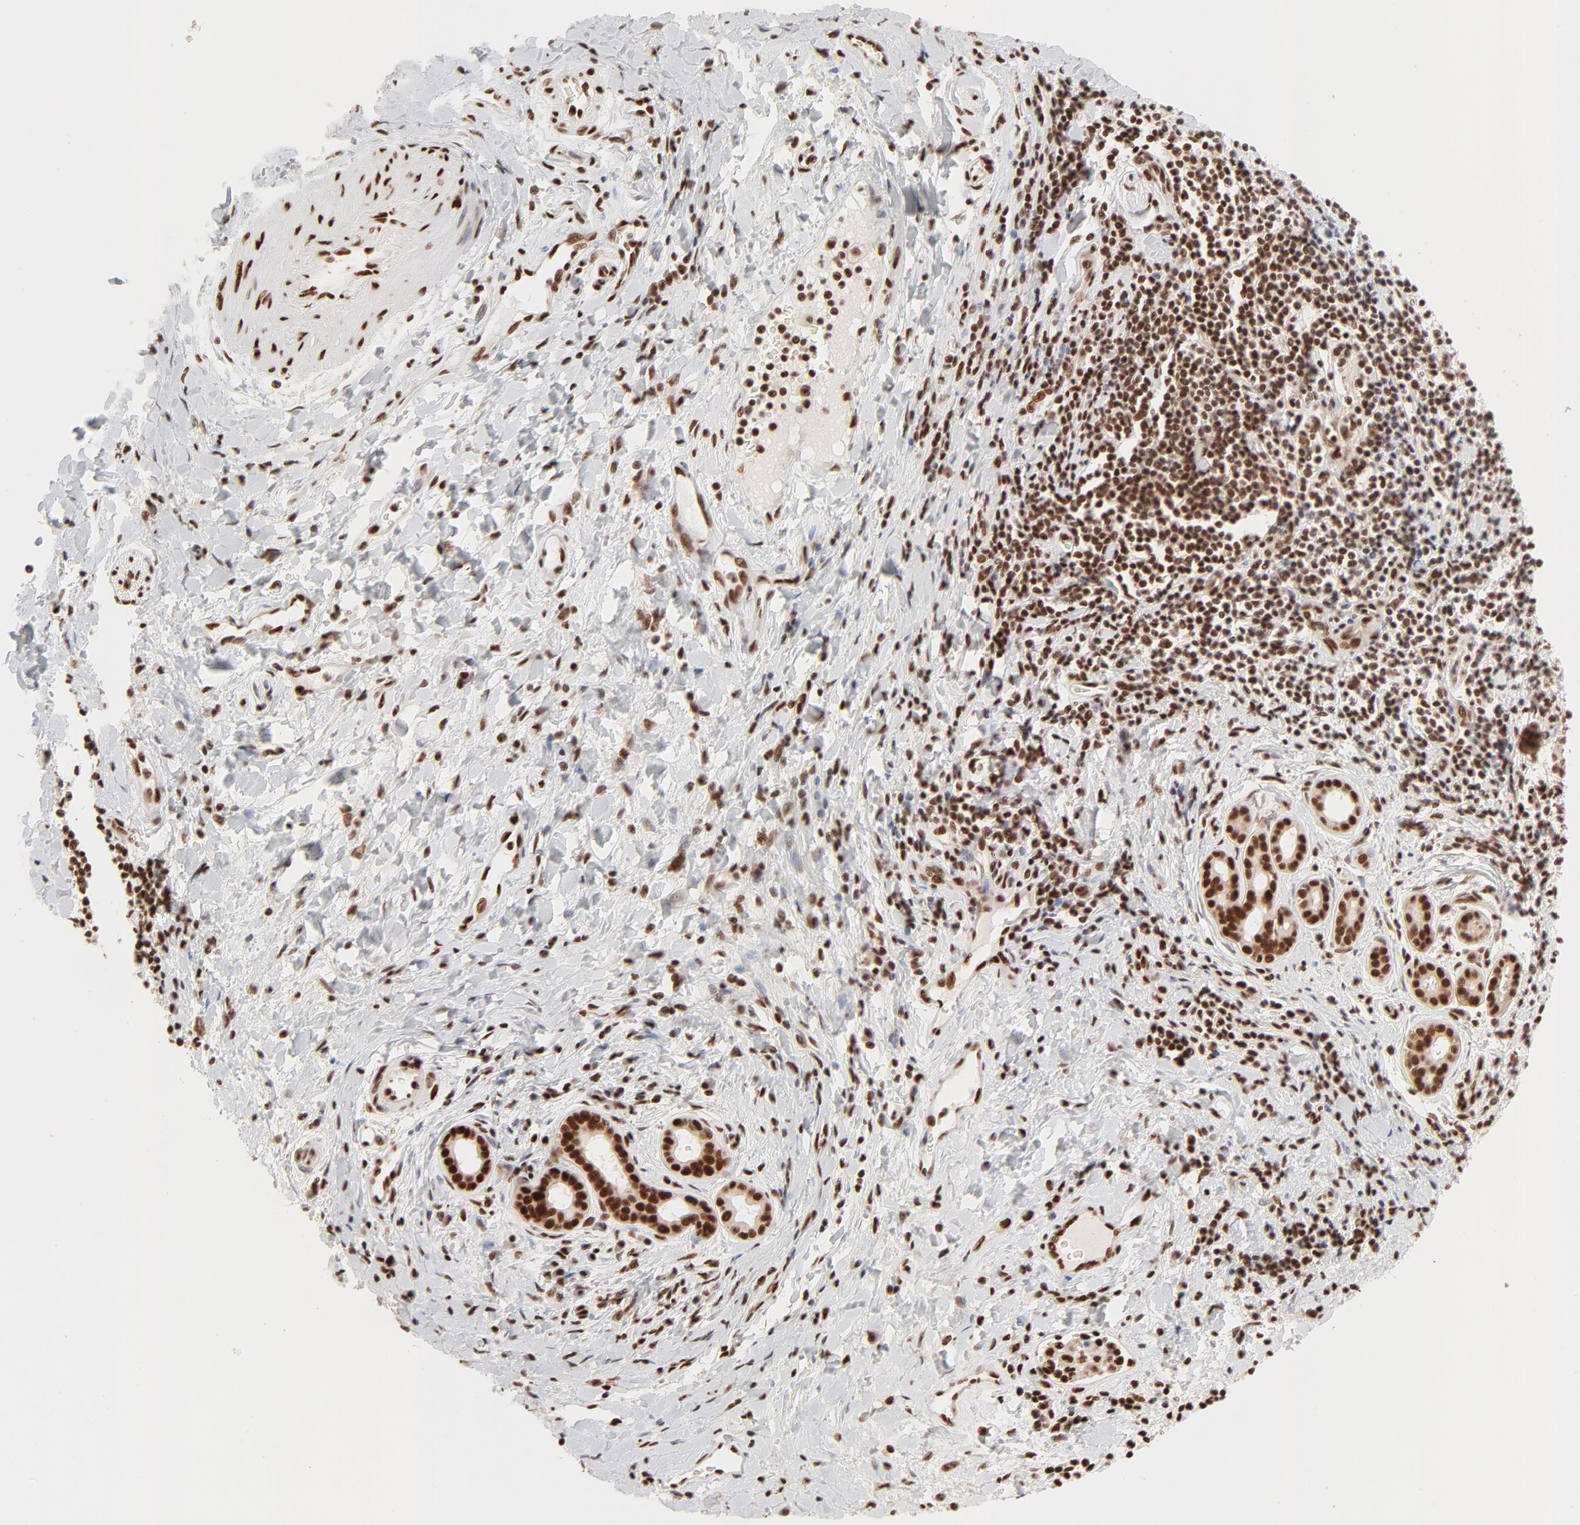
{"staining": {"intensity": "strong", "quantity": ">75%", "location": "nuclear"}, "tissue": "liver cancer", "cell_type": "Tumor cells", "image_type": "cancer", "snomed": [{"axis": "morphology", "description": "Cholangiocarcinoma"}, {"axis": "topography", "description": "Liver"}], "caption": "A photomicrograph showing strong nuclear expression in approximately >75% of tumor cells in liver cholangiocarcinoma, as visualized by brown immunohistochemical staining.", "gene": "TARDBP", "patient": {"sex": "male", "age": 57}}